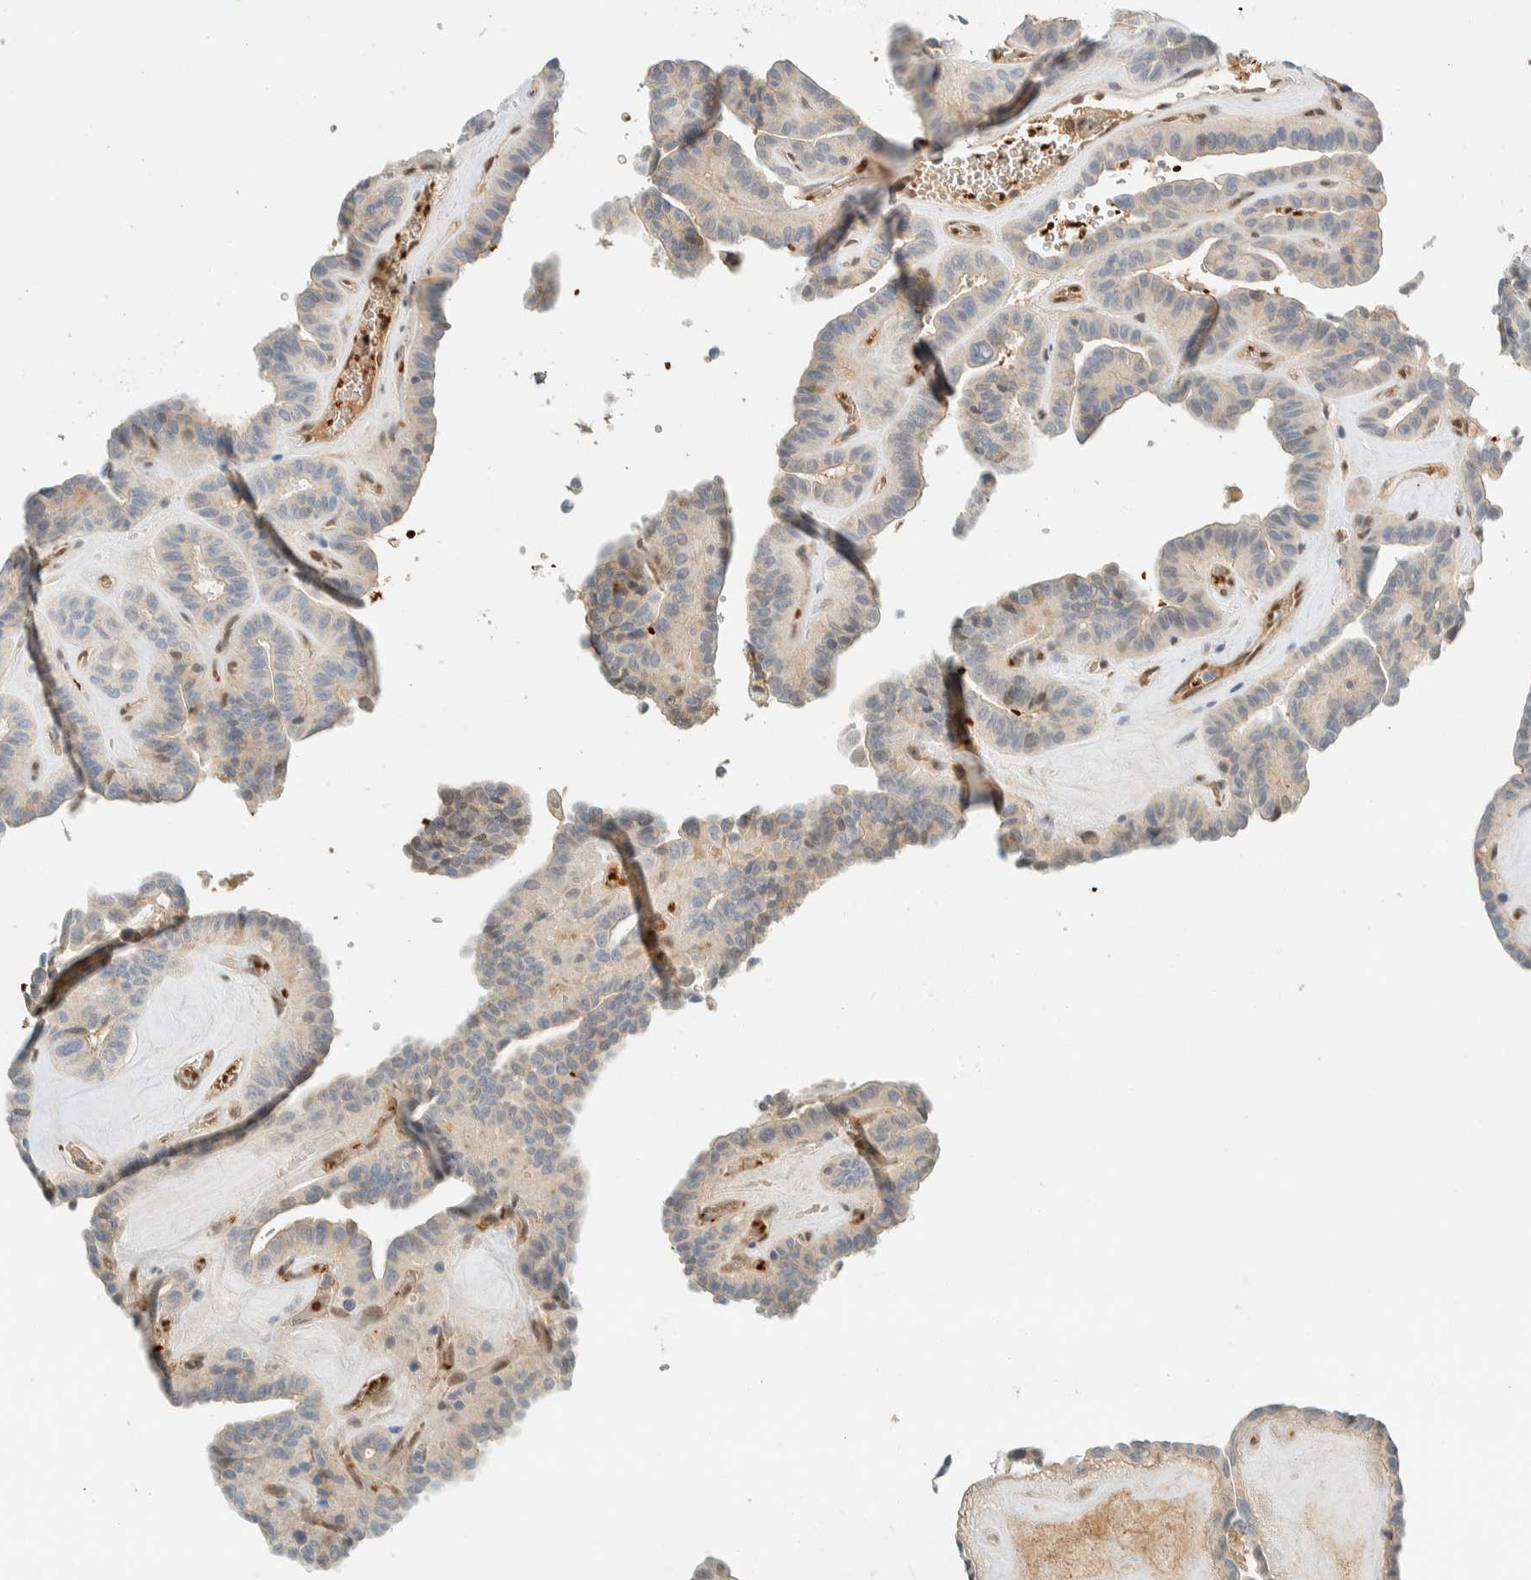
{"staining": {"intensity": "weak", "quantity": "25%-75%", "location": "cytoplasmic/membranous,nuclear"}, "tissue": "thyroid cancer", "cell_type": "Tumor cells", "image_type": "cancer", "snomed": [{"axis": "morphology", "description": "Papillary adenocarcinoma, NOS"}, {"axis": "topography", "description": "Thyroid gland"}], "caption": "About 25%-75% of tumor cells in papillary adenocarcinoma (thyroid) reveal weak cytoplasmic/membranous and nuclear protein expression as visualized by brown immunohistochemical staining.", "gene": "TSTD2", "patient": {"sex": "male", "age": 77}}